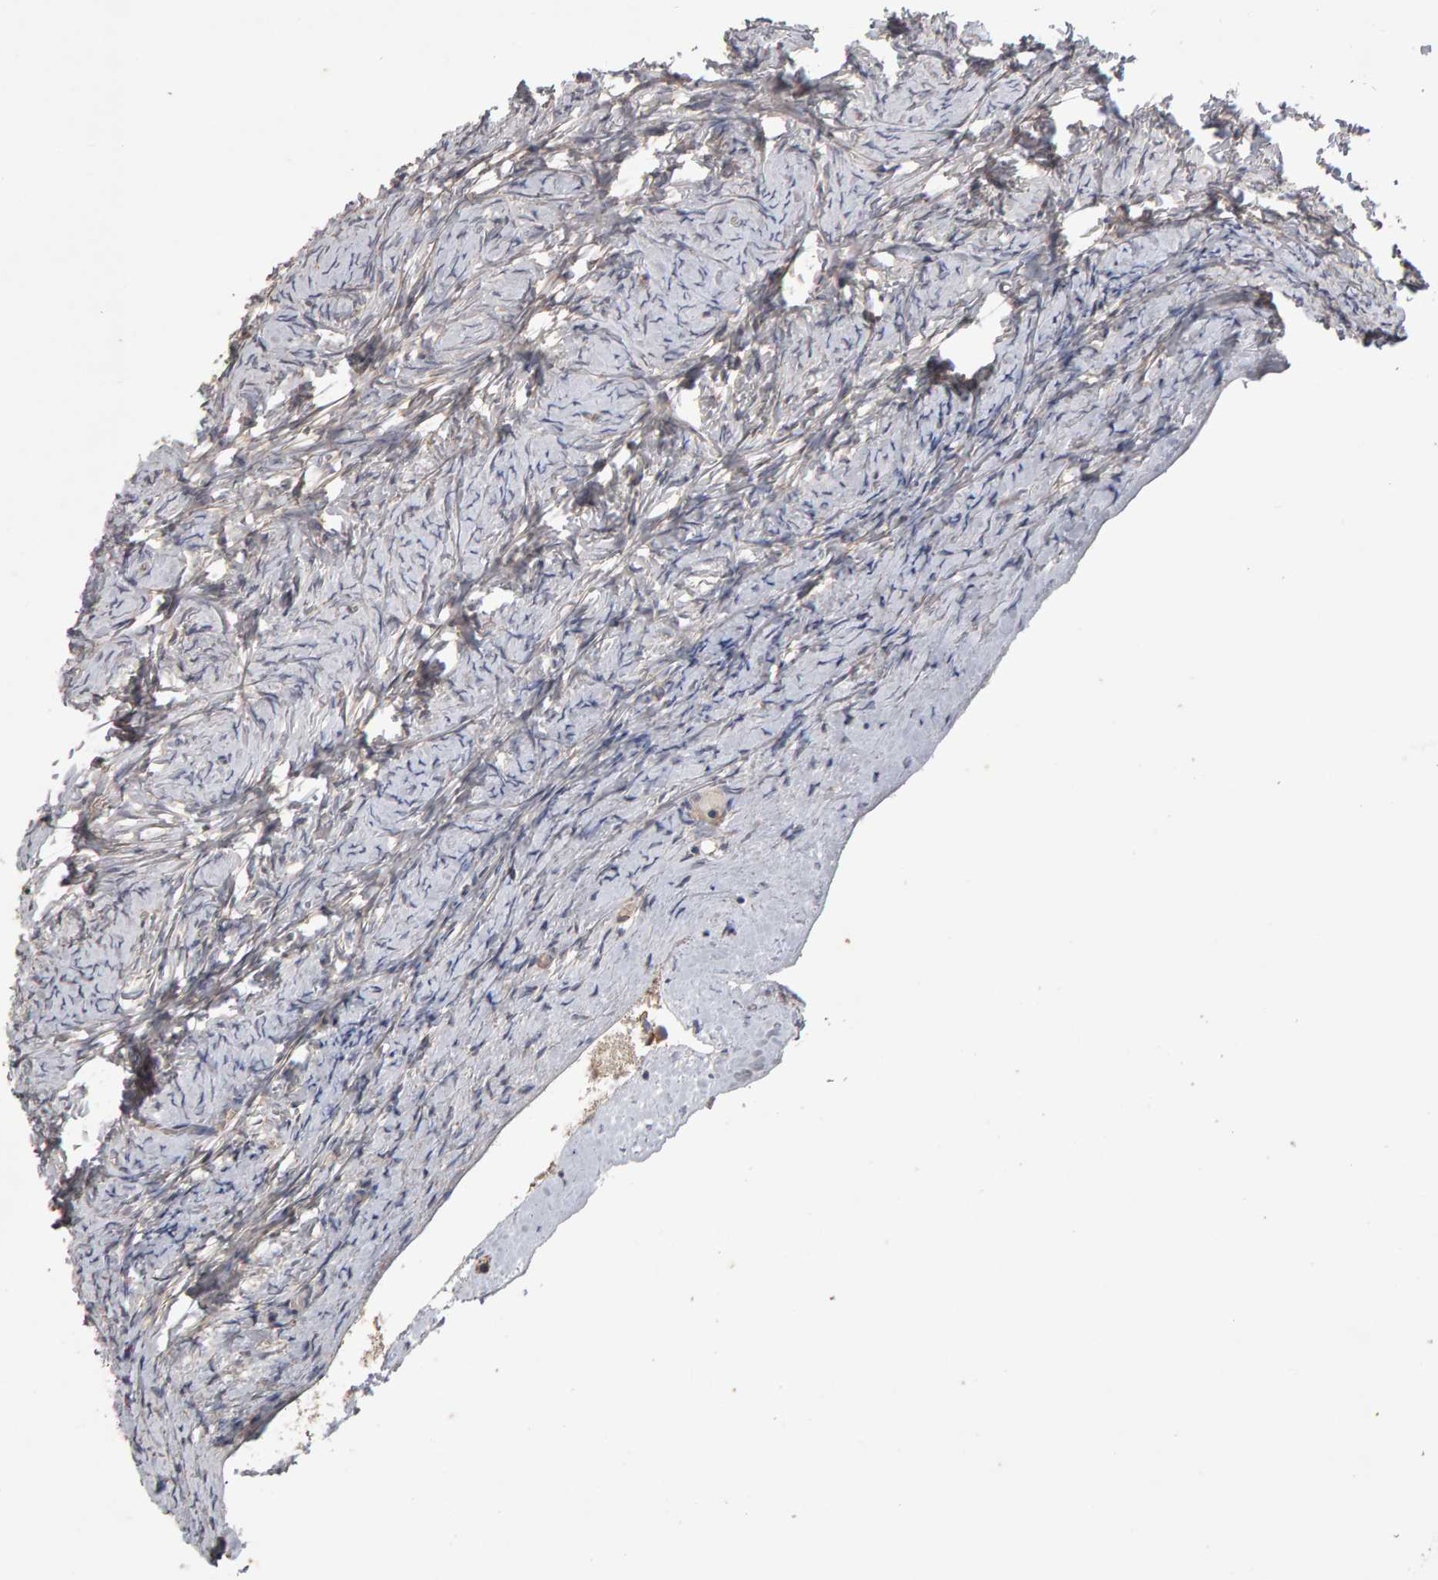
{"staining": {"intensity": "negative", "quantity": "none", "location": "none"}, "tissue": "ovary", "cell_type": "Ovarian stroma cells", "image_type": "normal", "snomed": [{"axis": "morphology", "description": "Normal tissue, NOS"}, {"axis": "topography", "description": "Ovary"}], "caption": "Ovarian stroma cells are negative for protein expression in unremarkable human ovary. Nuclei are stained in blue.", "gene": "COASY", "patient": {"sex": "female", "age": 27}}